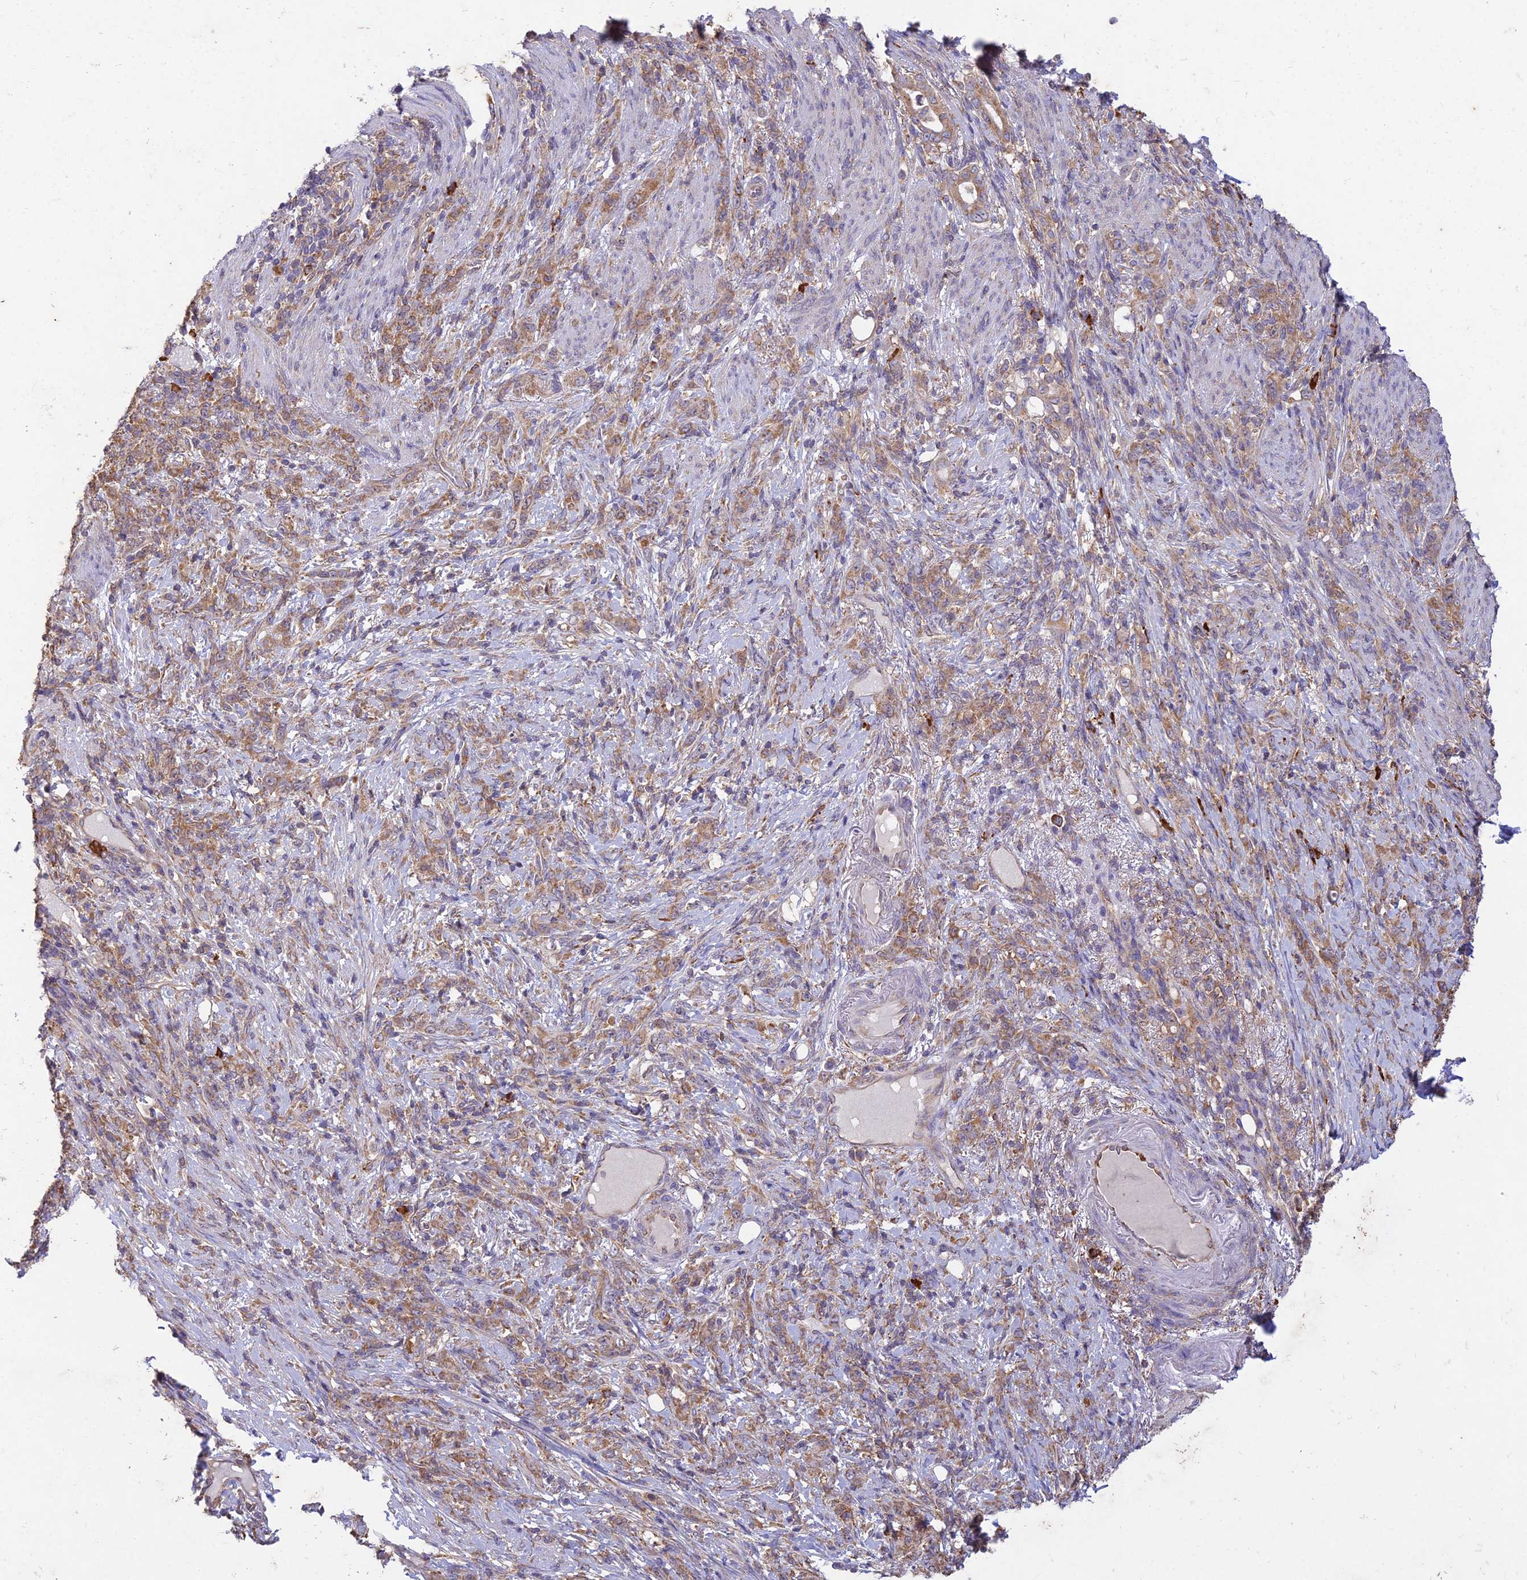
{"staining": {"intensity": "moderate", "quantity": "25%-75%", "location": "cytoplasmic/membranous"}, "tissue": "stomach cancer", "cell_type": "Tumor cells", "image_type": "cancer", "snomed": [{"axis": "morphology", "description": "Normal tissue, NOS"}, {"axis": "morphology", "description": "Adenocarcinoma, NOS"}, {"axis": "topography", "description": "Stomach"}], "caption": "IHC micrograph of human stomach cancer (adenocarcinoma) stained for a protein (brown), which reveals medium levels of moderate cytoplasmic/membranous positivity in approximately 25%-75% of tumor cells.", "gene": "NXNL2", "patient": {"sex": "female", "age": 79}}